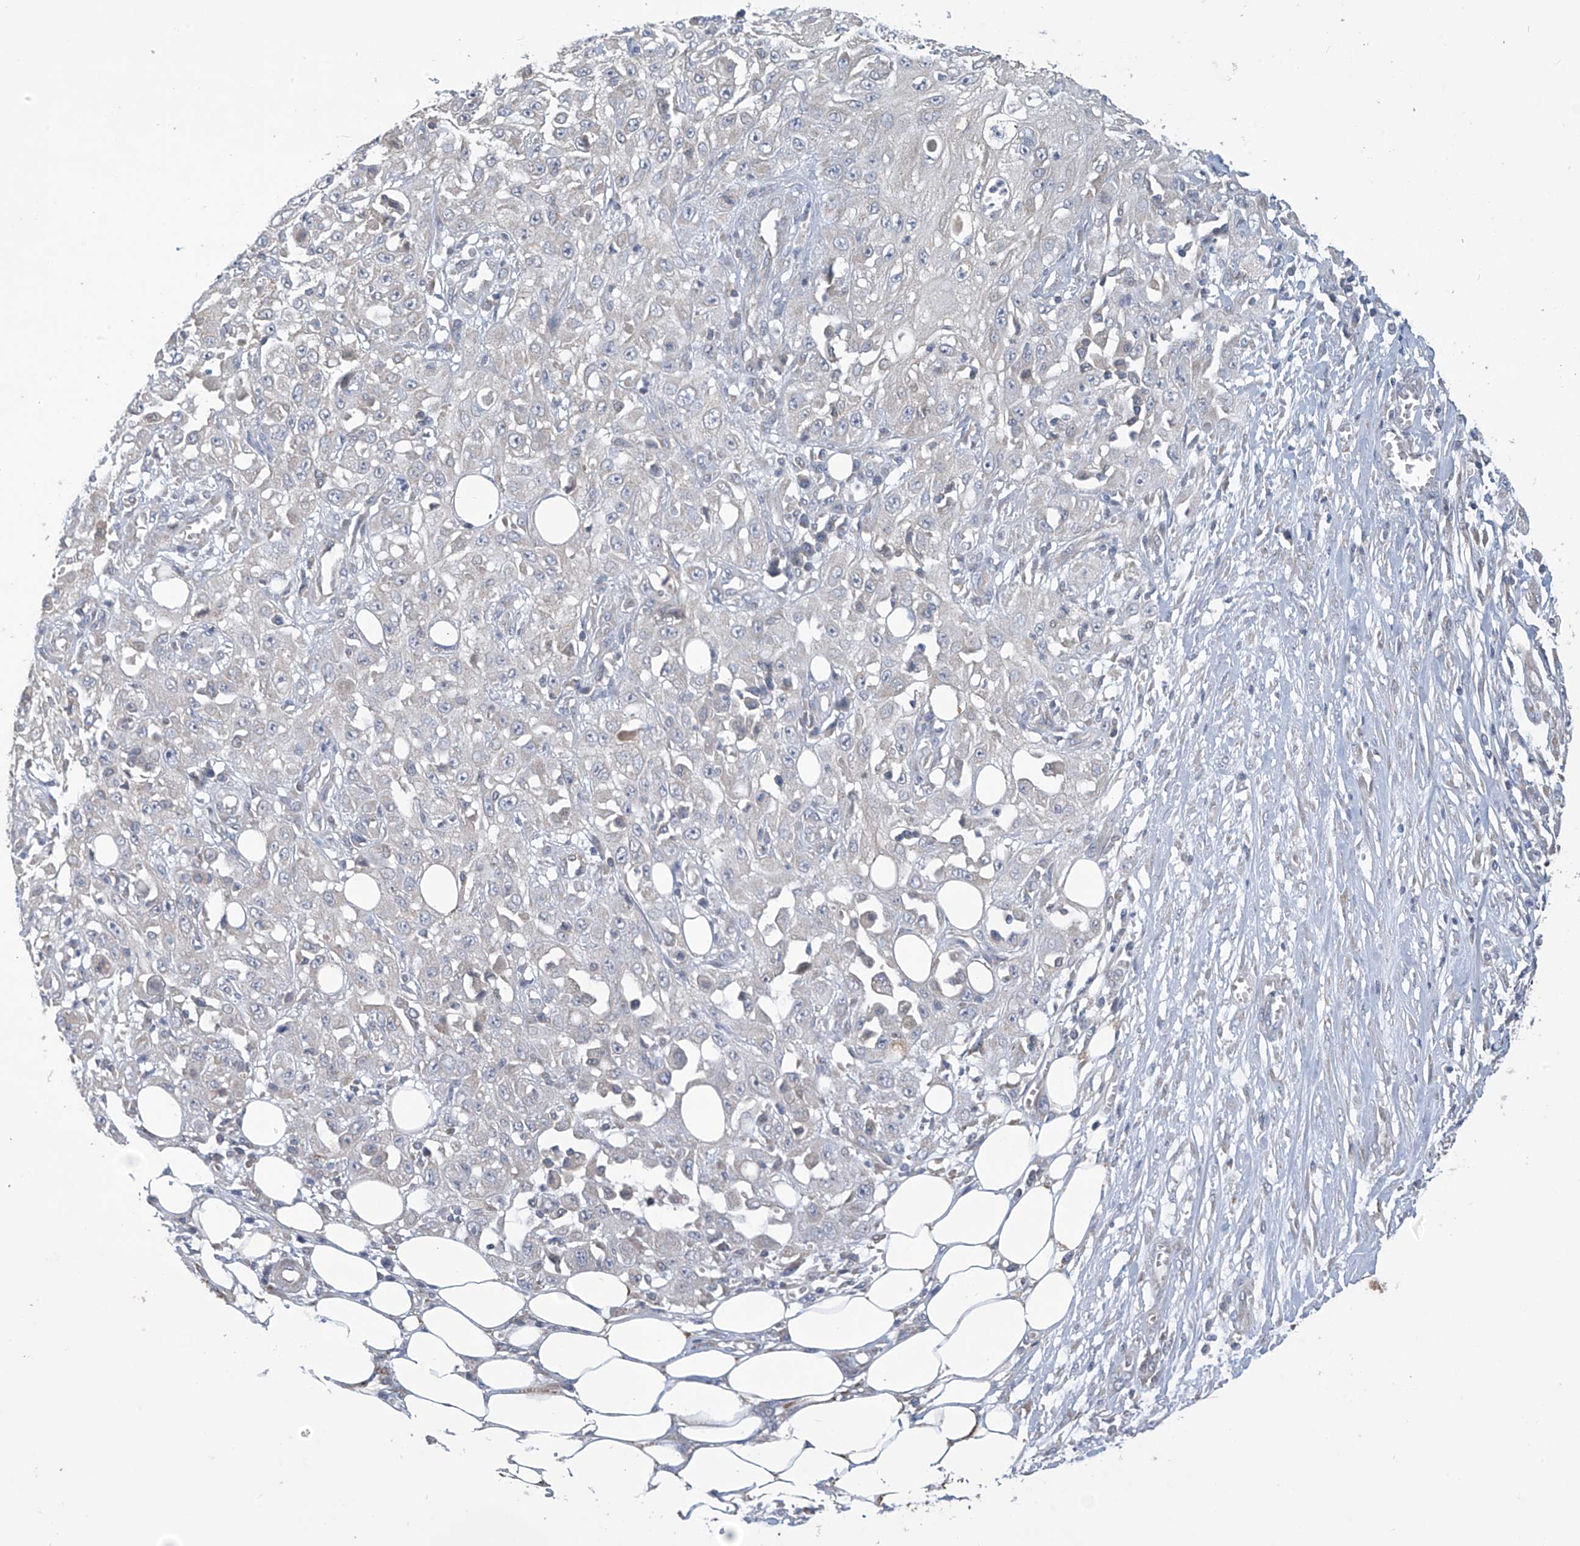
{"staining": {"intensity": "negative", "quantity": "none", "location": "none"}, "tissue": "skin cancer", "cell_type": "Tumor cells", "image_type": "cancer", "snomed": [{"axis": "morphology", "description": "Squamous cell carcinoma, NOS"}, {"axis": "morphology", "description": "Squamous cell carcinoma, metastatic, NOS"}, {"axis": "topography", "description": "Skin"}, {"axis": "topography", "description": "Lymph node"}], "caption": "The histopathology image demonstrates no staining of tumor cells in skin cancer (metastatic squamous cell carcinoma).", "gene": "SCGB1D2", "patient": {"sex": "male", "age": 75}}